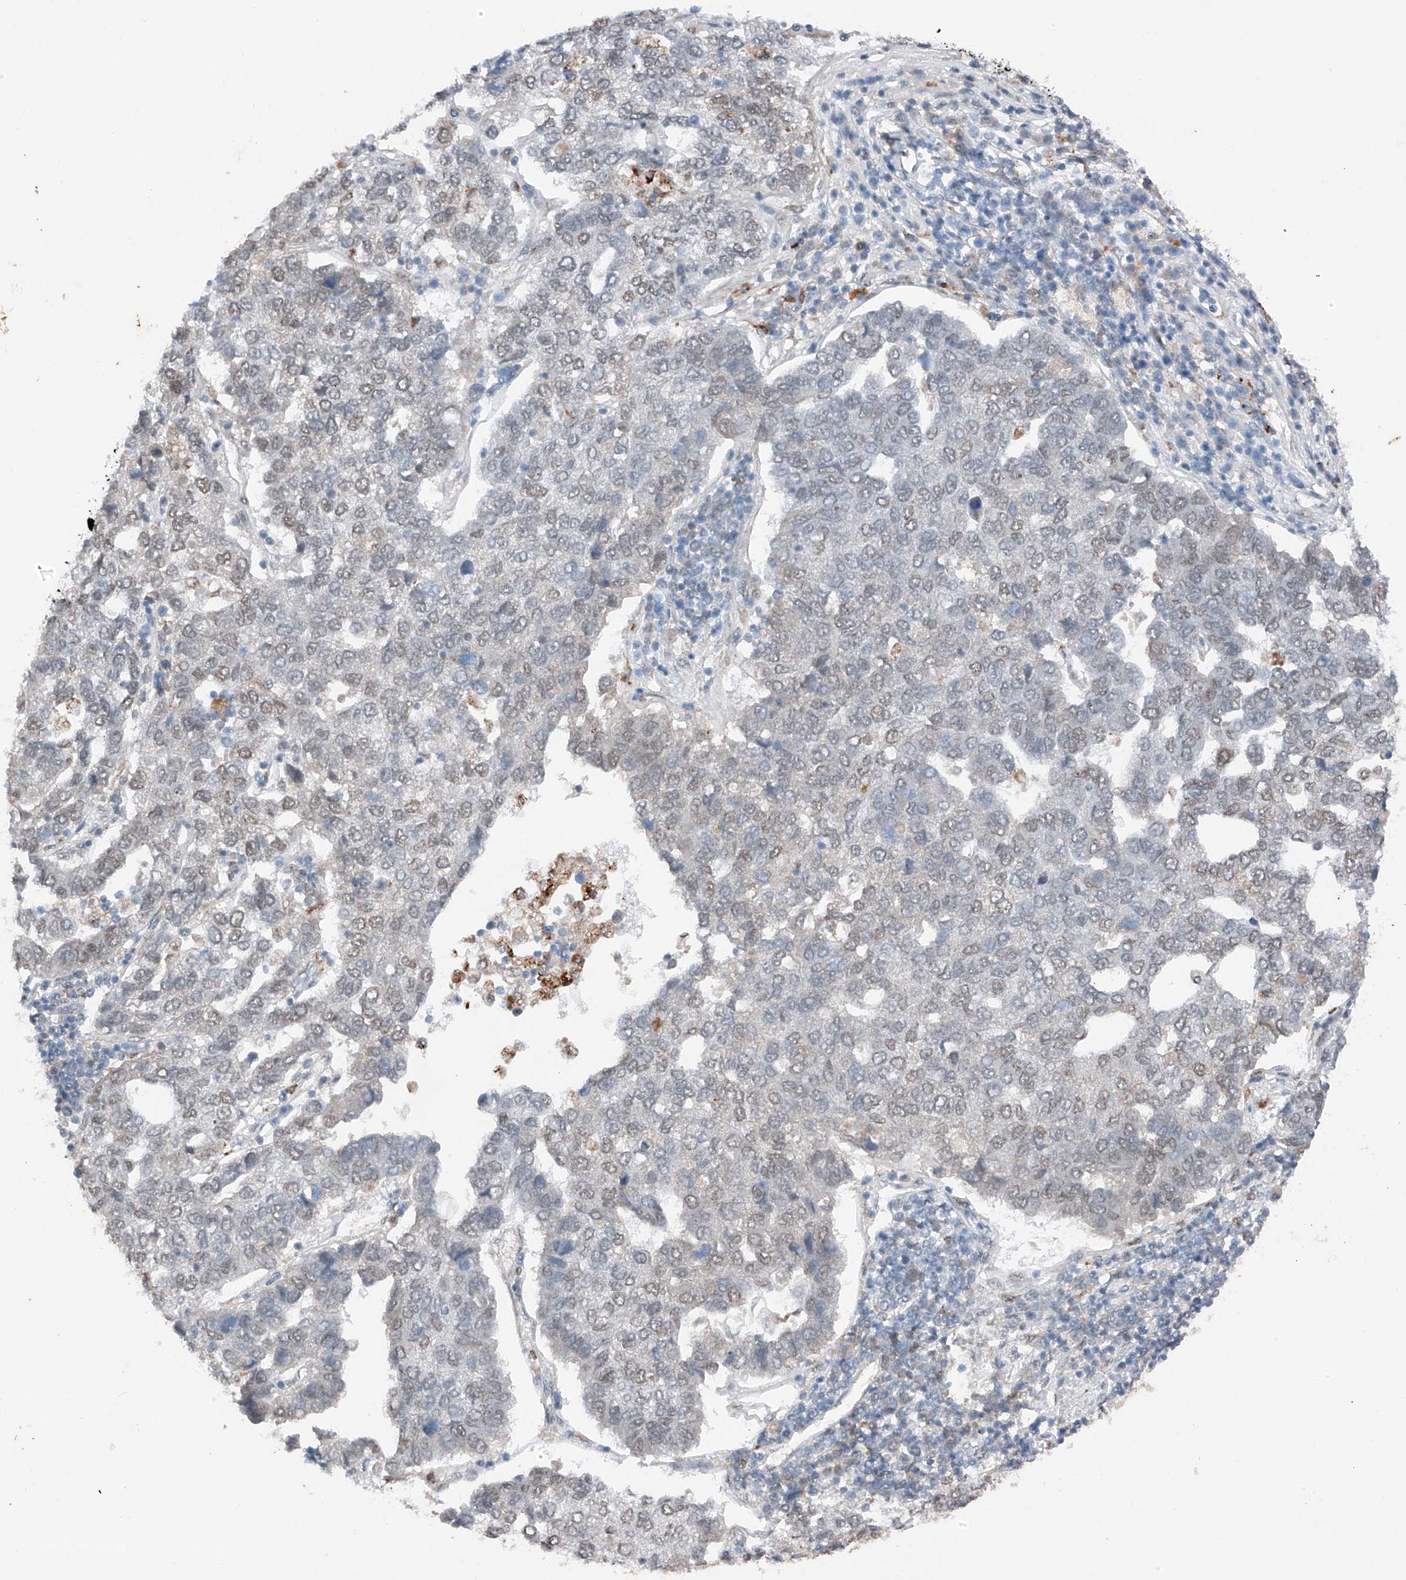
{"staining": {"intensity": "negative", "quantity": "none", "location": "none"}, "tissue": "pancreatic cancer", "cell_type": "Tumor cells", "image_type": "cancer", "snomed": [{"axis": "morphology", "description": "Adenocarcinoma, NOS"}, {"axis": "topography", "description": "Pancreas"}], "caption": "The image shows no staining of tumor cells in pancreatic adenocarcinoma.", "gene": "TBX4", "patient": {"sex": "female", "age": 61}}